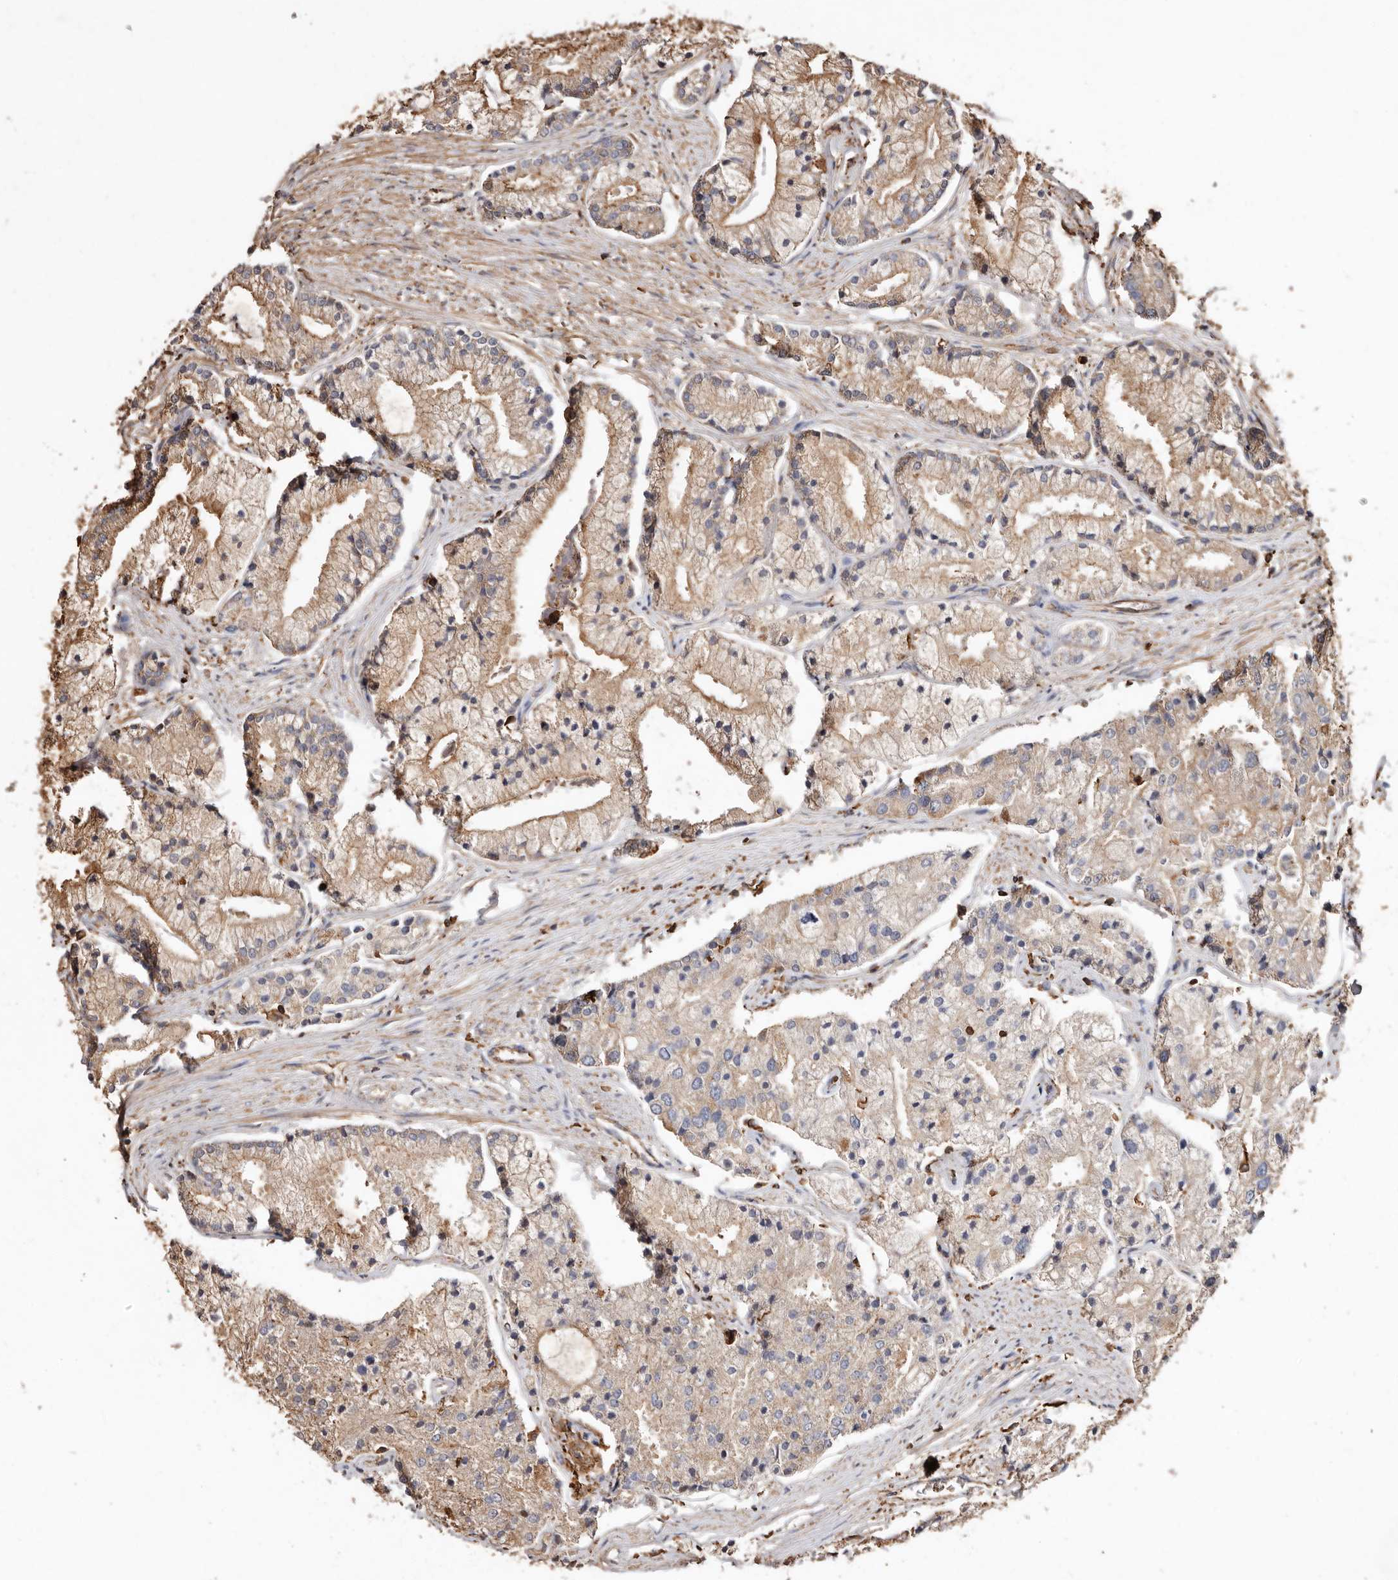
{"staining": {"intensity": "moderate", "quantity": ">75%", "location": "cytoplasmic/membranous"}, "tissue": "prostate cancer", "cell_type": "Tumor cells", "image_type": "cancer", "snomed": [{"axis": "morphology", "description": "Adenocarcinoma, High grade"}, {"axis": "topography", "description": "Prostate"}], "caption": "This is a histology image of immunohistochemistry staining of prostate cancer, which shows moderate expression in the cytoplasmic/membranous of tumor cells.", "gene": "COQ8B", "patient": {"sex": "male", "age": 50}}